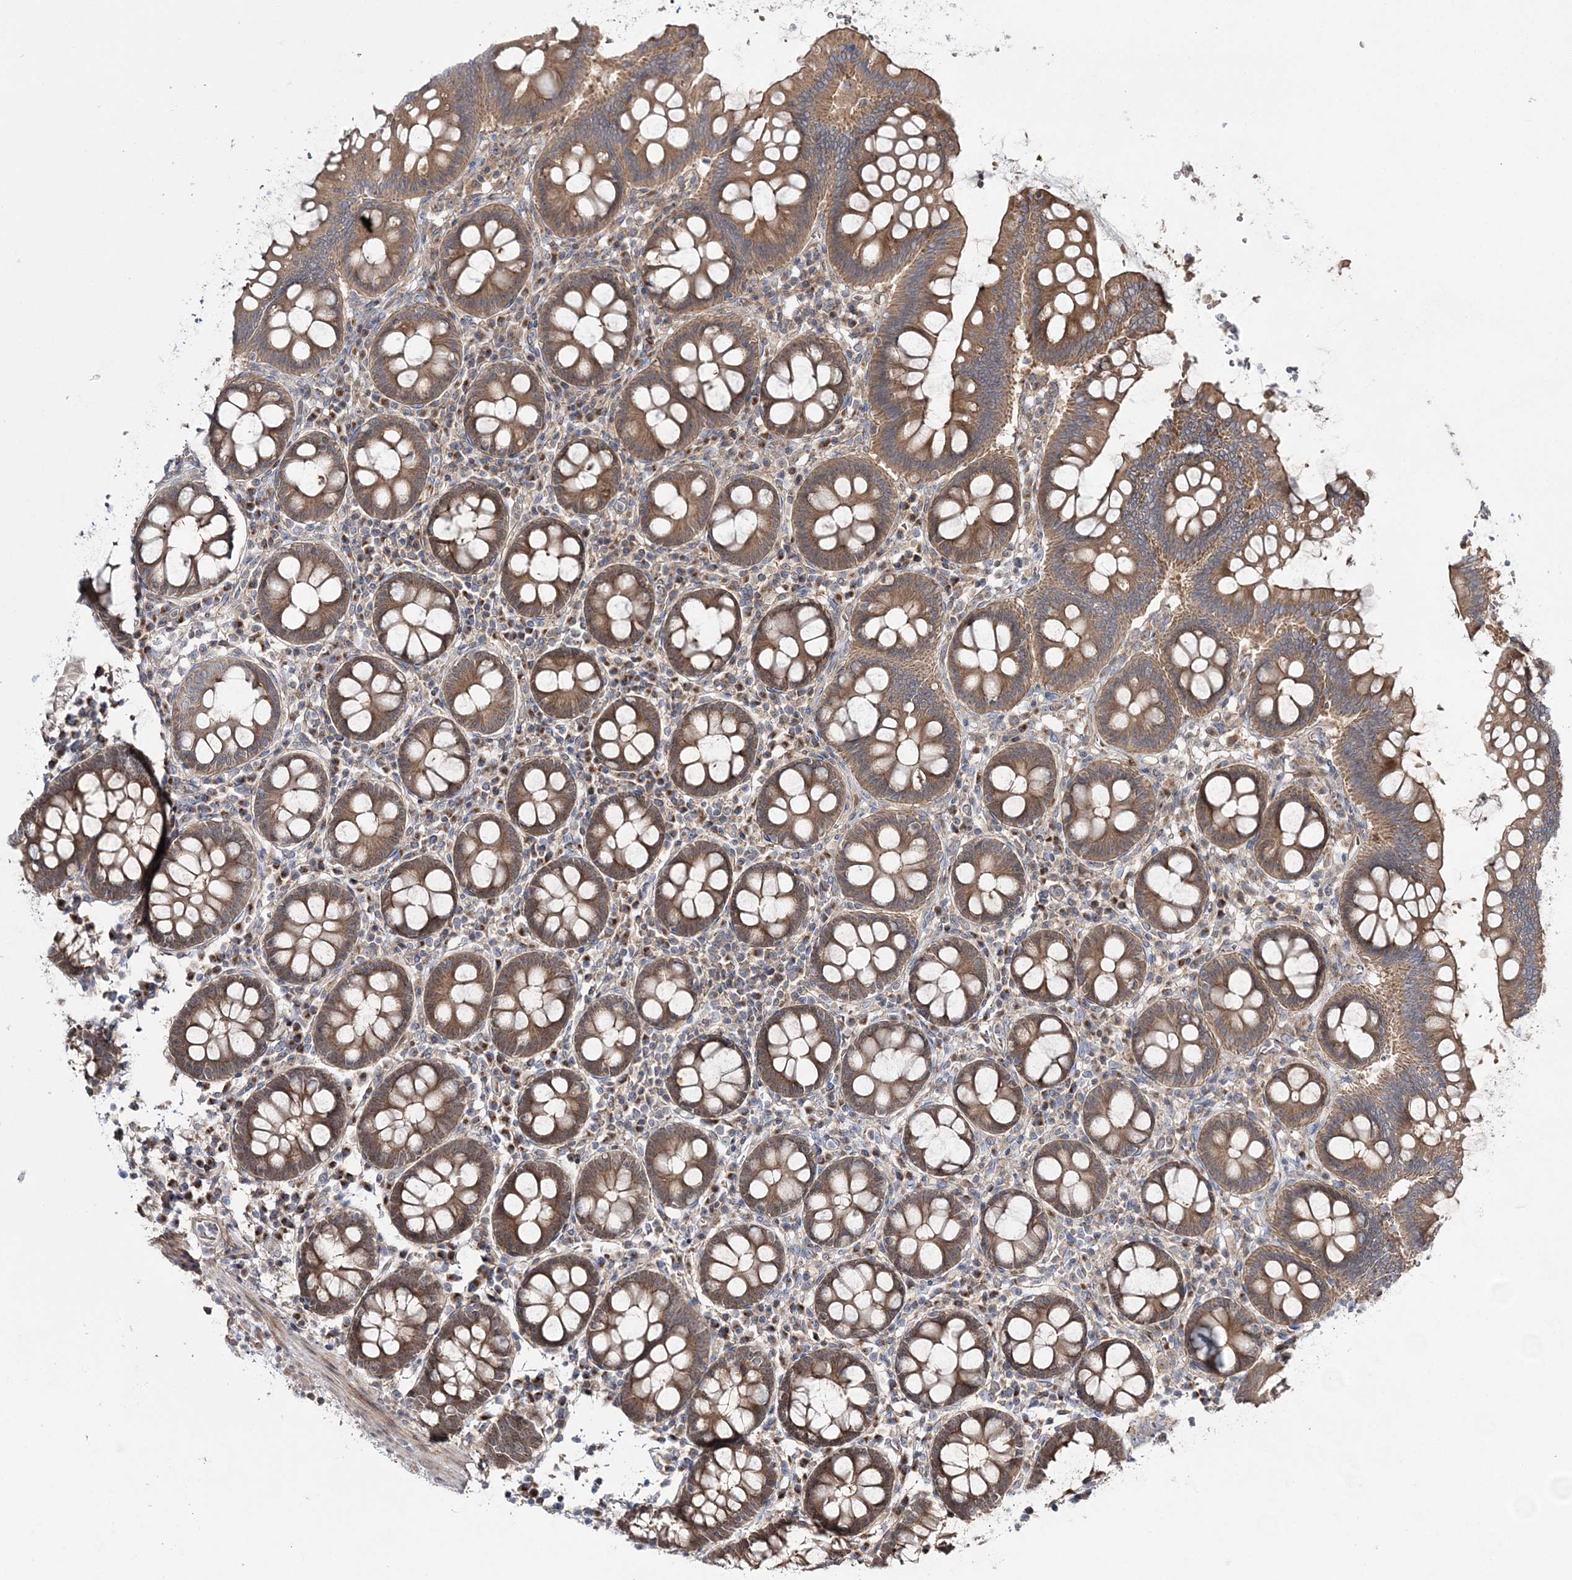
{"staining": {"intensity": "moderate", "quantity": ">75%", "location": "cytoplasmic/membranous"}, "tissue": "colon", "cell_type": "Endothelial cells", "image_type": "normal", "snomed": [{"axis": "morphology", "description": "Normal tissue, NOS"}, {"axis": "topography", "description": "Colon"}], "caption": "Brown immunohistochemical staining in normal colon demonstrates moderate cytoplasmic/membranous staining in about >75% of endothelial cells.", "gene": "MOCS2", "patient": {"sex": "female", "age": 79}}